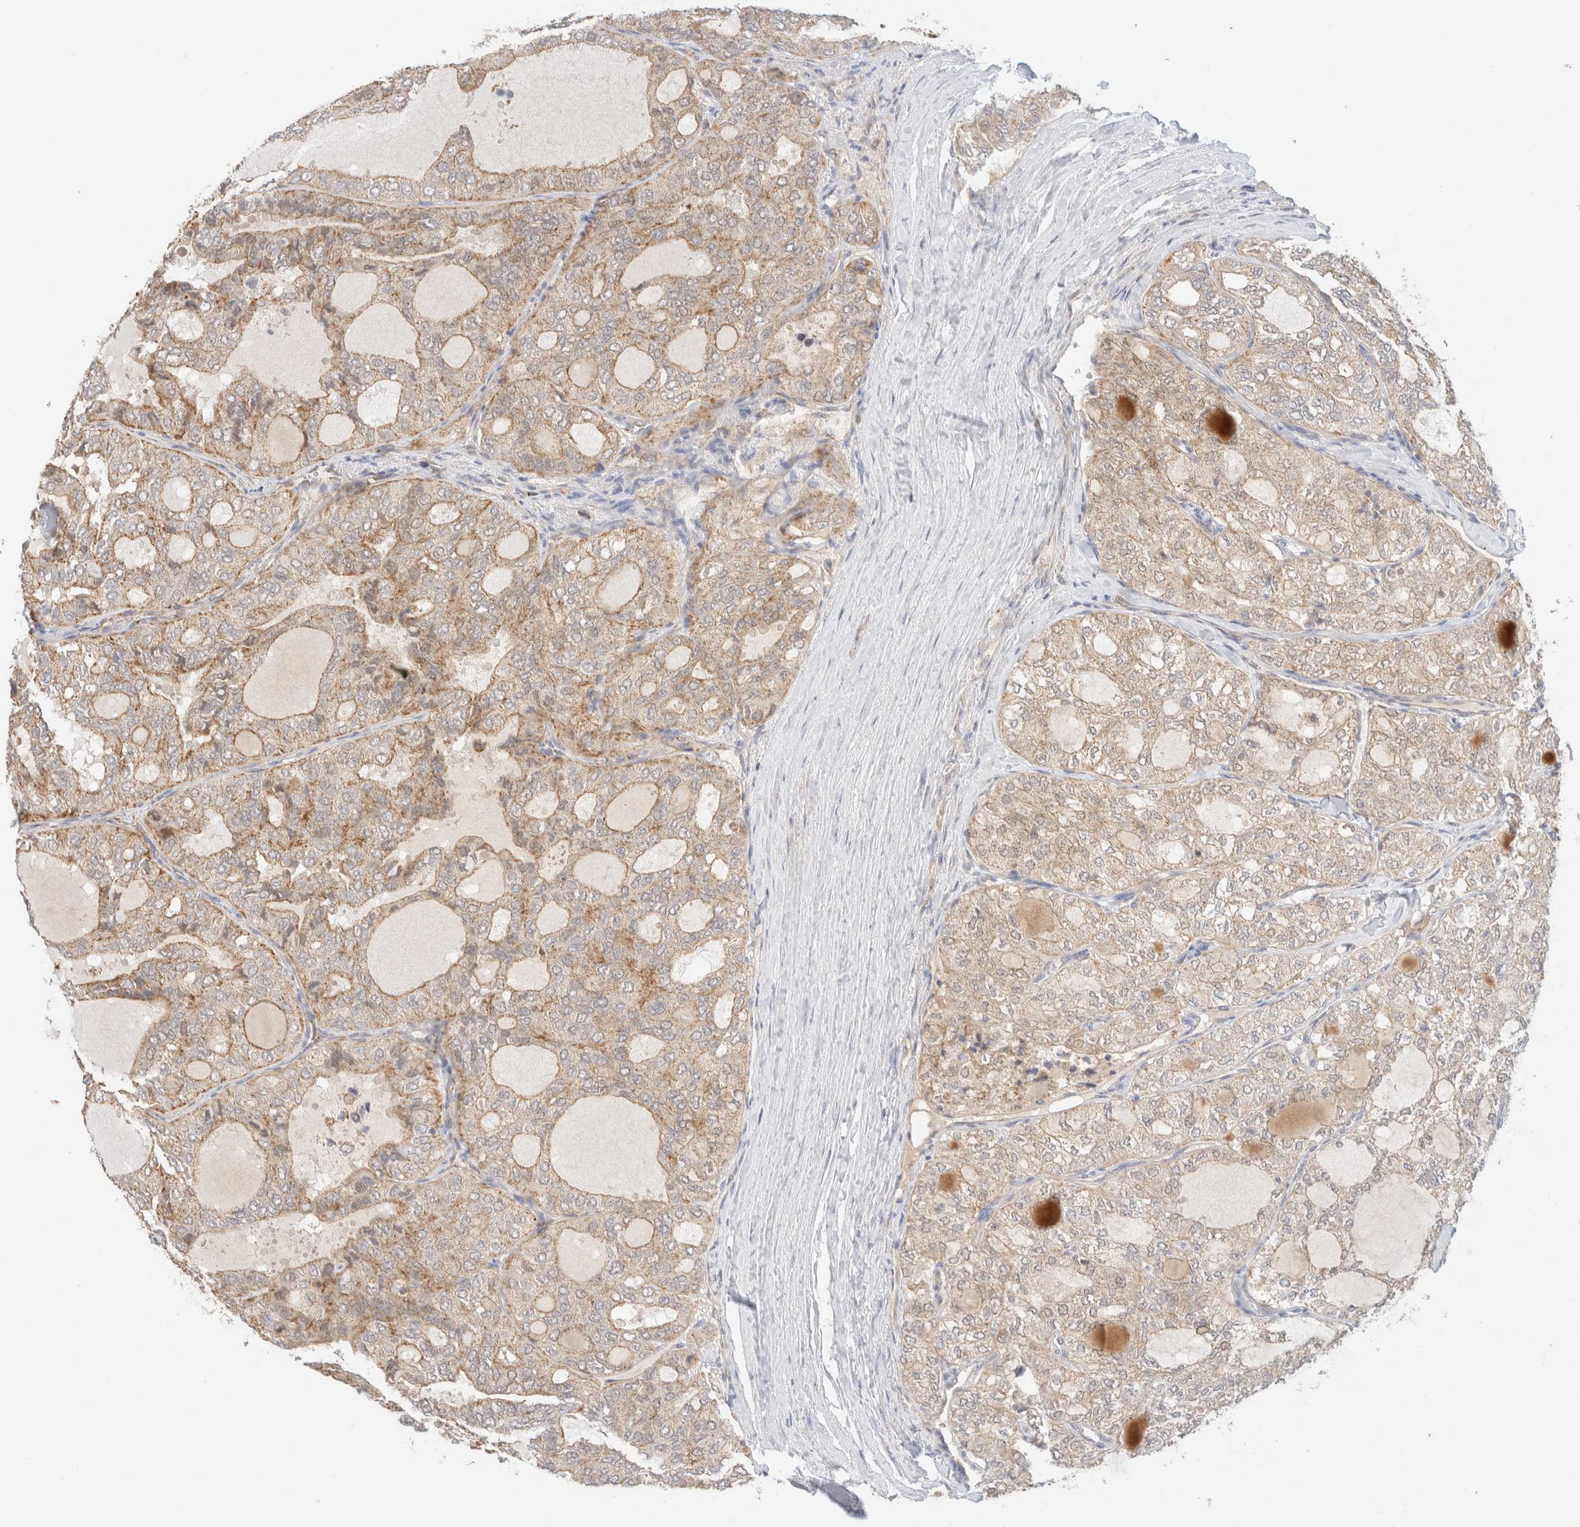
{"staining": {"intensity": "weak", "quantity": ">75%", "location": "cytoplasmic/membranous"}, "tissue": "thyroid cancer", "cell_type": "Tumor cells", "image_type": "cancer", "snomed": [{"axis": "morphology", "description": "Follicular adenoma carcinoma, NOS"}, {"axis": "topography", "description": "Thyroid gland"}], "caption": "Tumor cells display low levels of weak cytoplasmic/membranous staining in about >75% of cells in thyroid cancer.", "gene": "MRM3", "patient": {"sex": "male", "age": 75}}